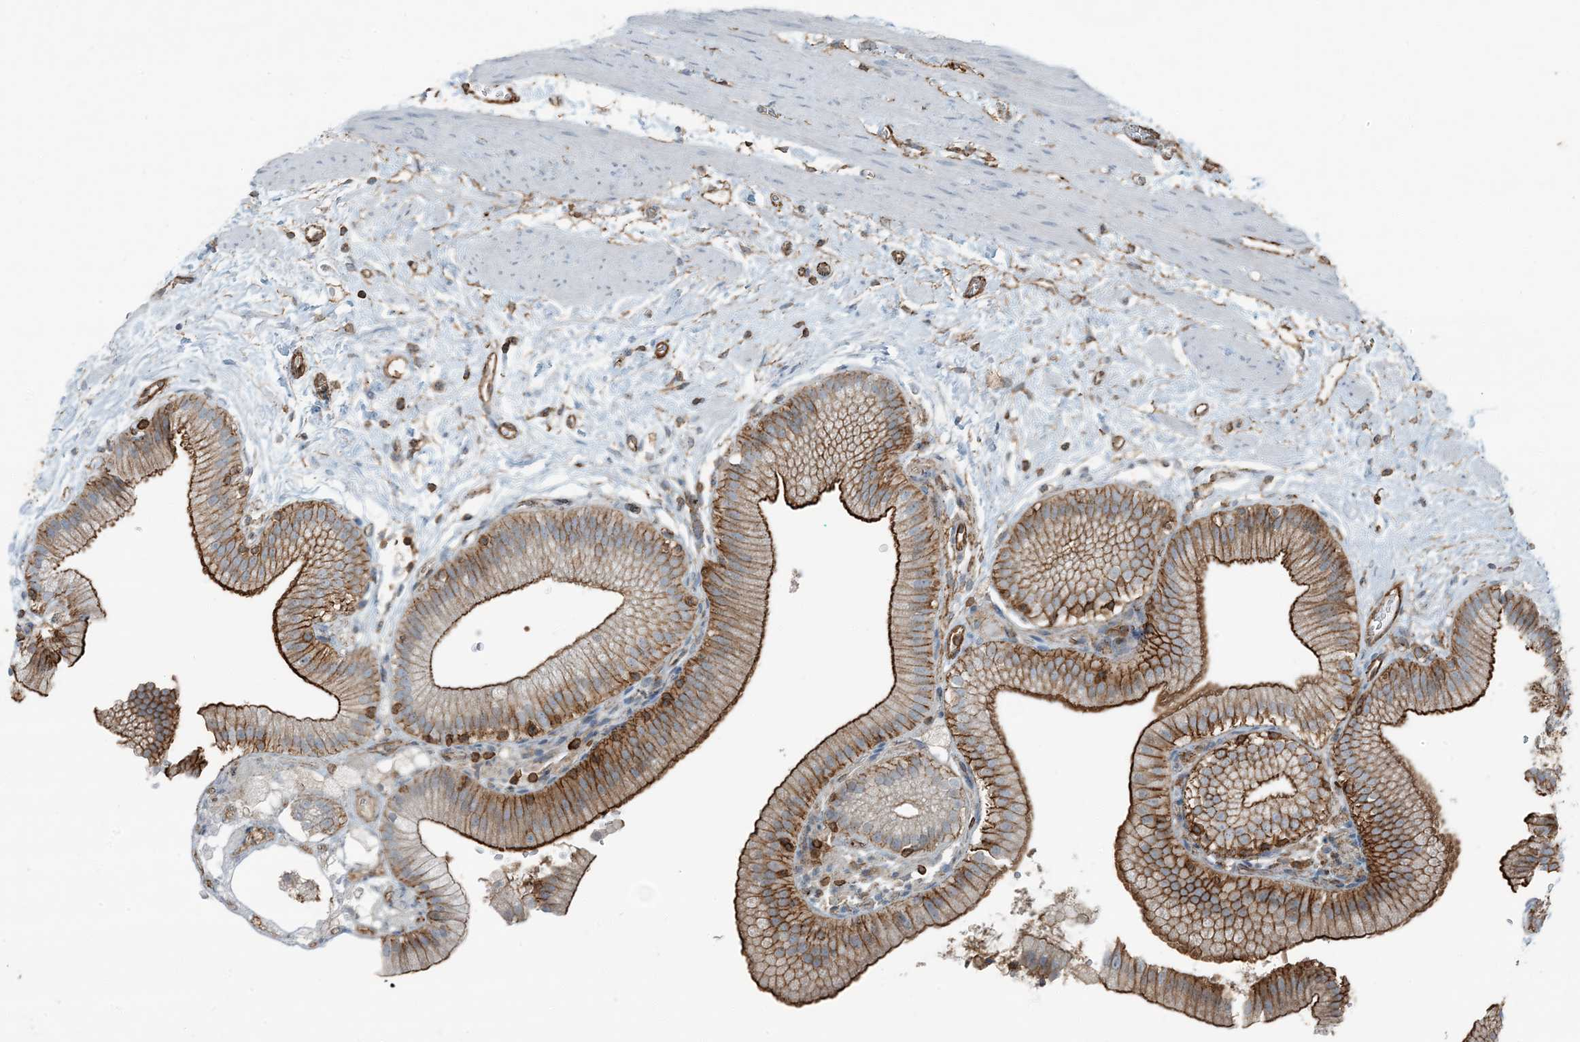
{"staining": {"intensity": "strong", "quantity": ">75%", "location": "cytoplasmic/membranous"}, "tissue": "gallbladder", "cell_type": "Glandular cells", "image_type": "normal", "snomed": [{"axis": "morphology", "description": "Normal tissue, NOS"}, {"axis": "topography", "description": "Gallbladder"}], "caption": "Immunohistochemistry (IHC) photomicrograph of unremarkable gallbladder: gallbladder stained using immunohistochemistry exhibits high levels of strong protein expression localized specifically in the cytoplasmic/membranous of glandular cells, appearing as a cytoplasmic/membranous brown color.", "gene": "APOBEC3C", "patient": {"sex": "male", "age": 55}}